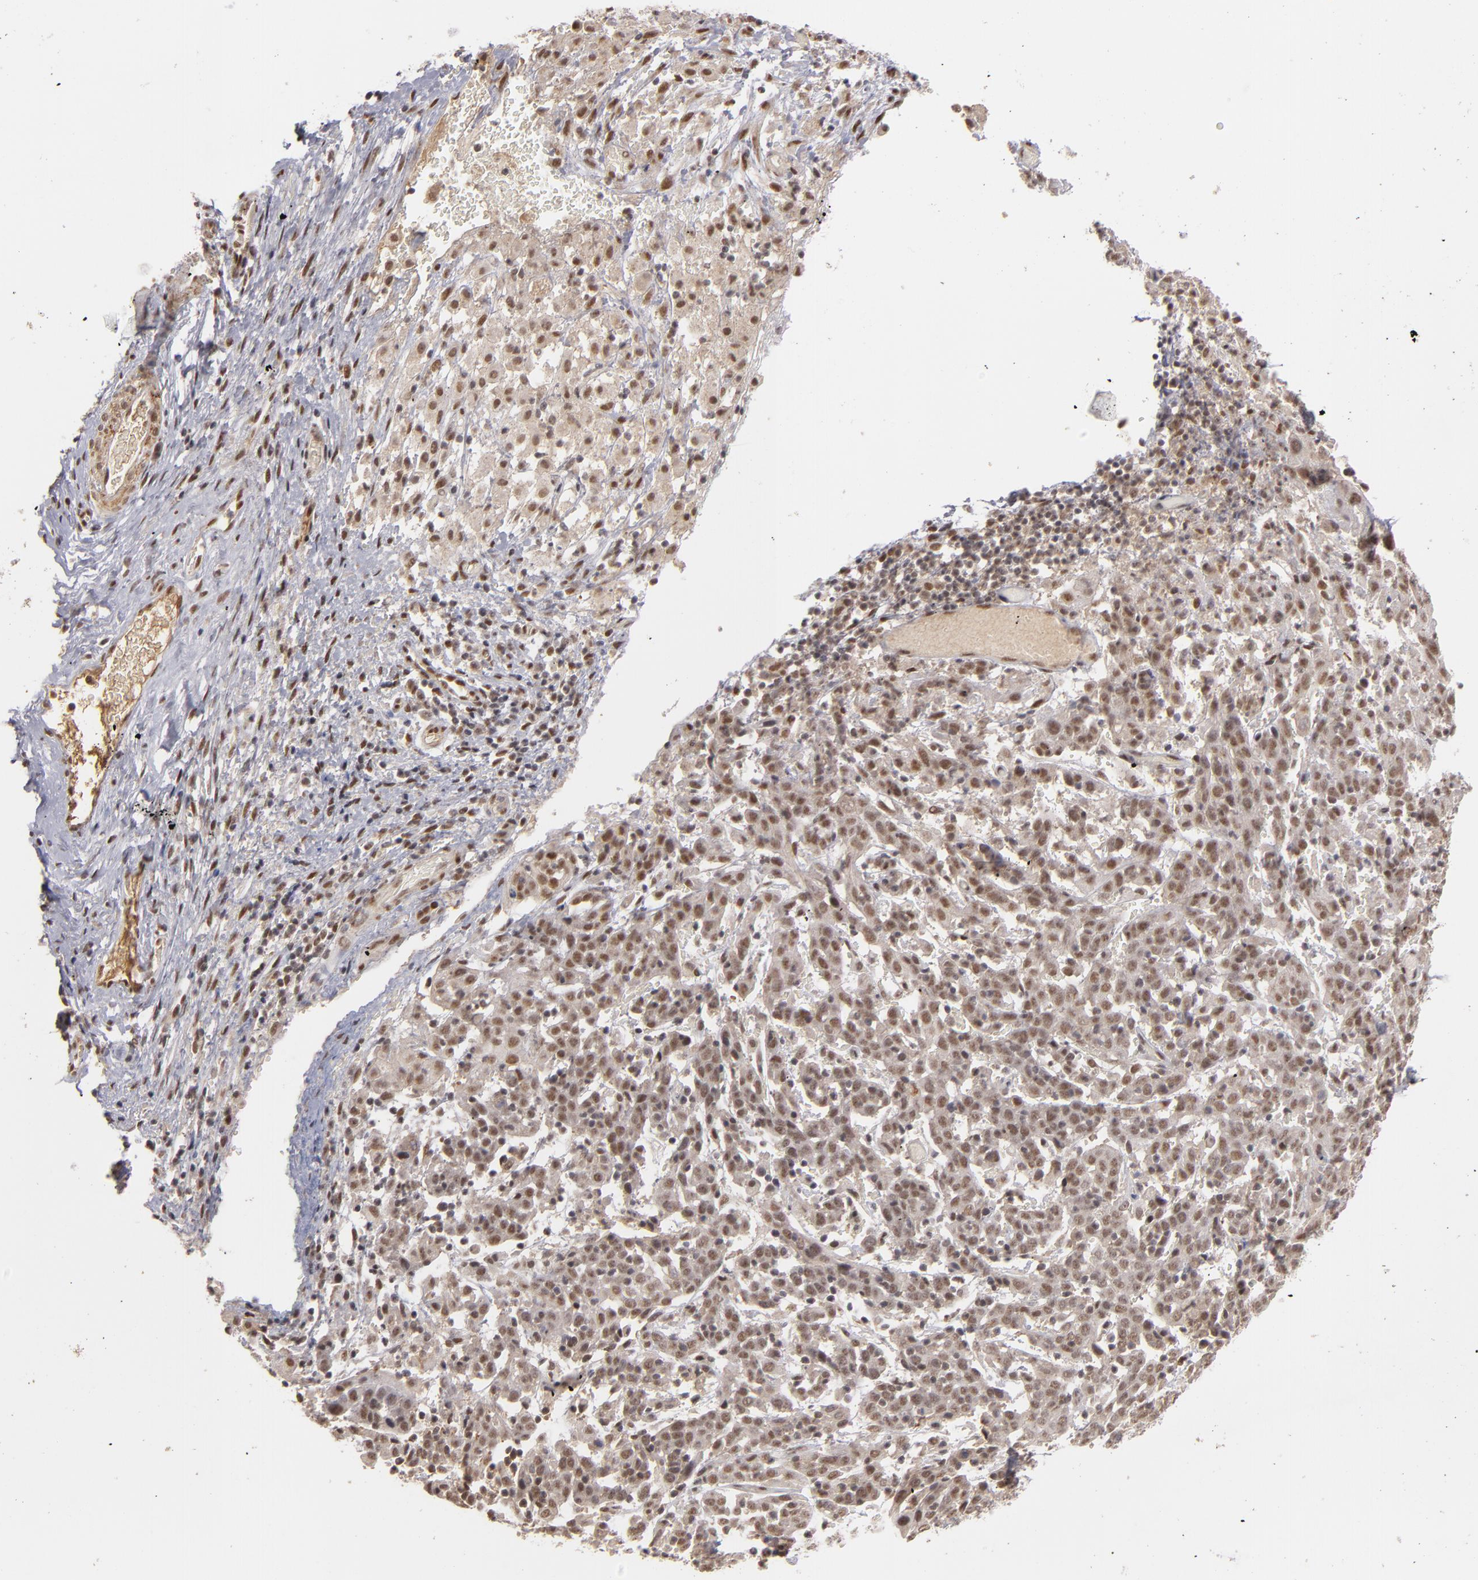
{"staining": {"intensity": "weak", "quantity": ">75%", "location": "nuclear"}, "tissue": "cervical cancer", "cell_type": "Tumor cells", "image_type": "cancer", "snomed": [{"axis": "morphology", "description": "Normal tissue, NOS"}, {"axis": "morphology", "description": "Squamous cell carcinoma, NOS"}, {"axis": "topography", "description": "Cervix"}], "caption": "Cervical cancer (squamous cell carcinoma) stained for a protein (brown) exhibits weak nuclear positive staining in about >75% of tumor cells.", "gene": "ZNF234", "patient": {"sex": "female", "age": 67}}